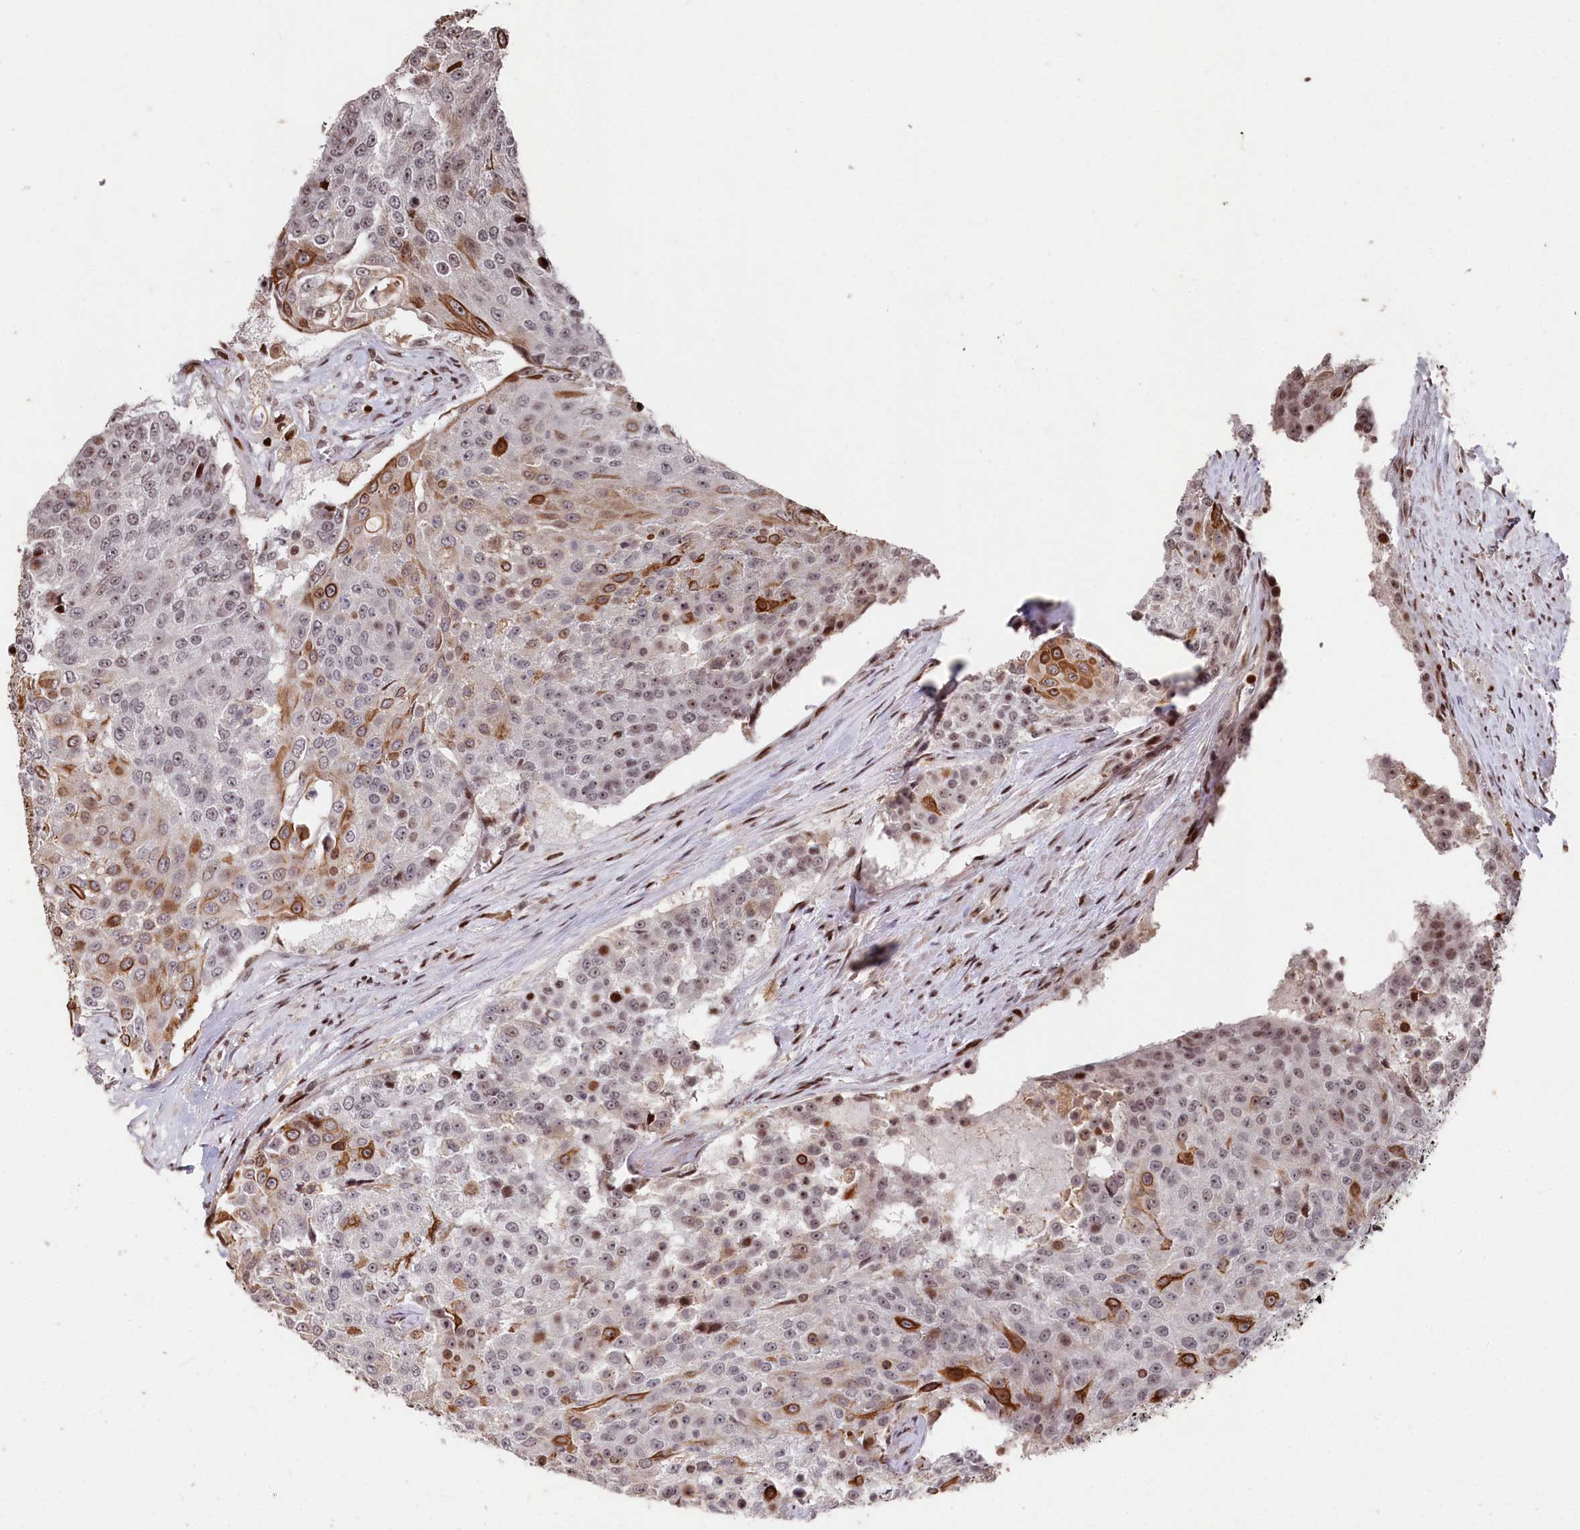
{"staining": {"intensity": "moderate", "quantity": "<25%", "location": "cytoplasmic/membranous,nuclear"}, "tissue": "urothelial cancer", "cell_type": "Tumor cells", "image_type": "cancer", "snomed": [{"axis": "morphology", "description": "Urothelial carcinoma, High grade"}, {"axis": "topography", "description": "Urinary bladder"}], "caption": "Protein expression analysis of human high-grade urothelial carcinoma reveals moderate cytoplasmic/membranous and nuclear expression in about <25% of tumor cells.", "gene": "MCF2L2", "patient": {"sex": "female", "age": 63}}